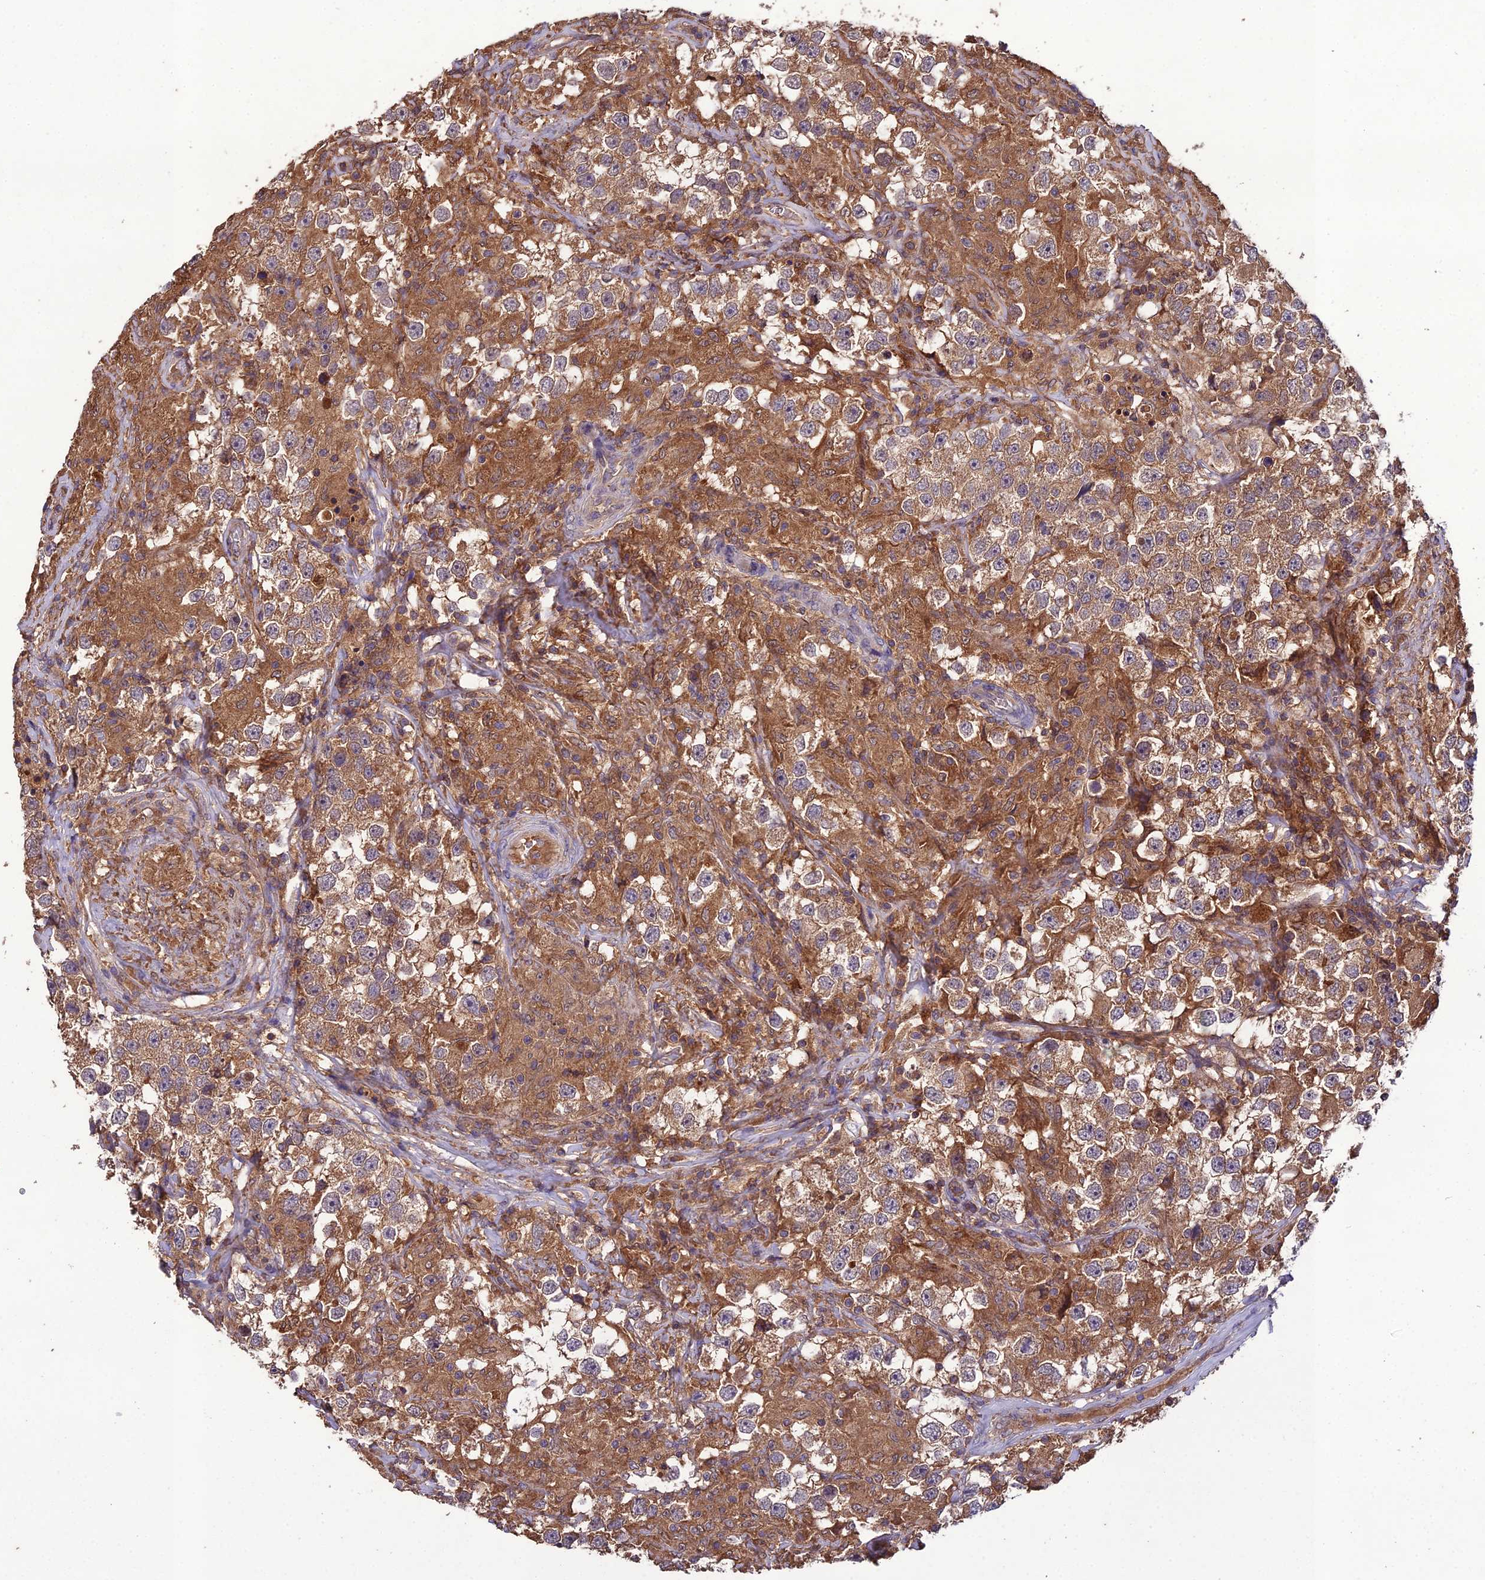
{"staining": {"intensity": "moderate", "quantity": ">75%", "location": "cytoplasmic/membranous"}, "tissue": "testis cancer", "cell_type": "Tumor cells", "image_type": "cancer", "snomed": [{"axis": "morphology", "description": "Seminoma, NOS"}, {"axis": "topography", "description": "Testis"}], "caption": "Immunohistochemistry (IHC) (DAB) staining of human testis cancer (seminoma) reveals moderate cytoplasmic/membranous protein expression in about >75% of tumor cells.", "gene": "TMEM258", "patient": {"sex": "male", "age": 46}}